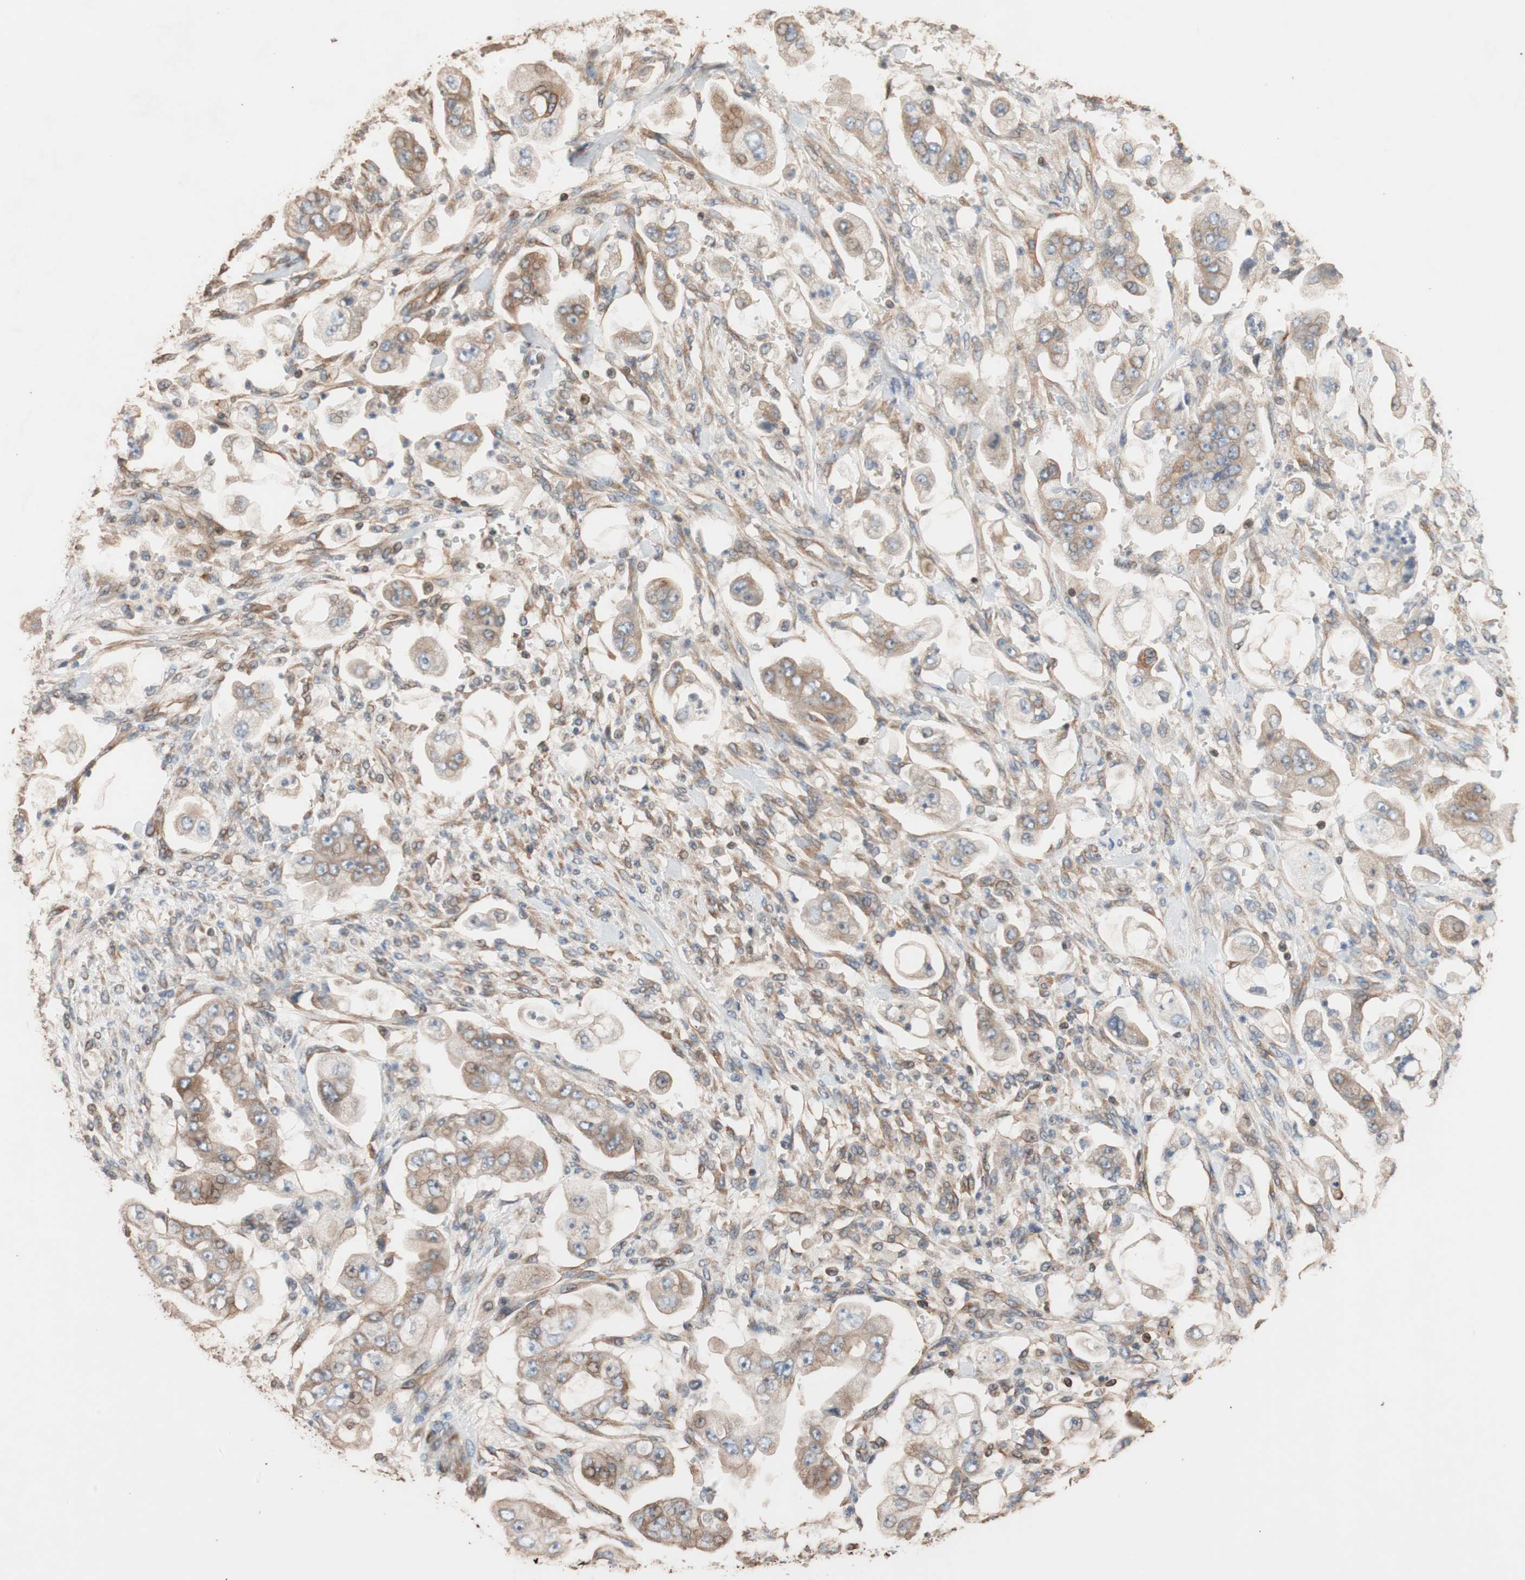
{"staining": {"intensity": "moderate", "quantity": ">75%", "location": "cytoplasmic/membranous"}, "tissue": "stomach cancer", "cell_type": "Tumor cells", "image_type": "cancer", "snomed": [{"axis": "morphology", "description": "Adenocarcinoma, NOS"}, {"axis": "topography", "description": "Stomach"}], "caption": "Protein analysis of stomach cancer (adenocarcinoma) tissue shows moderate cytoplasmic/membranous positivity in about >75% of tumor cells.", "gene": "TUBB", "patient": {"sex": "male", "age": 62}}